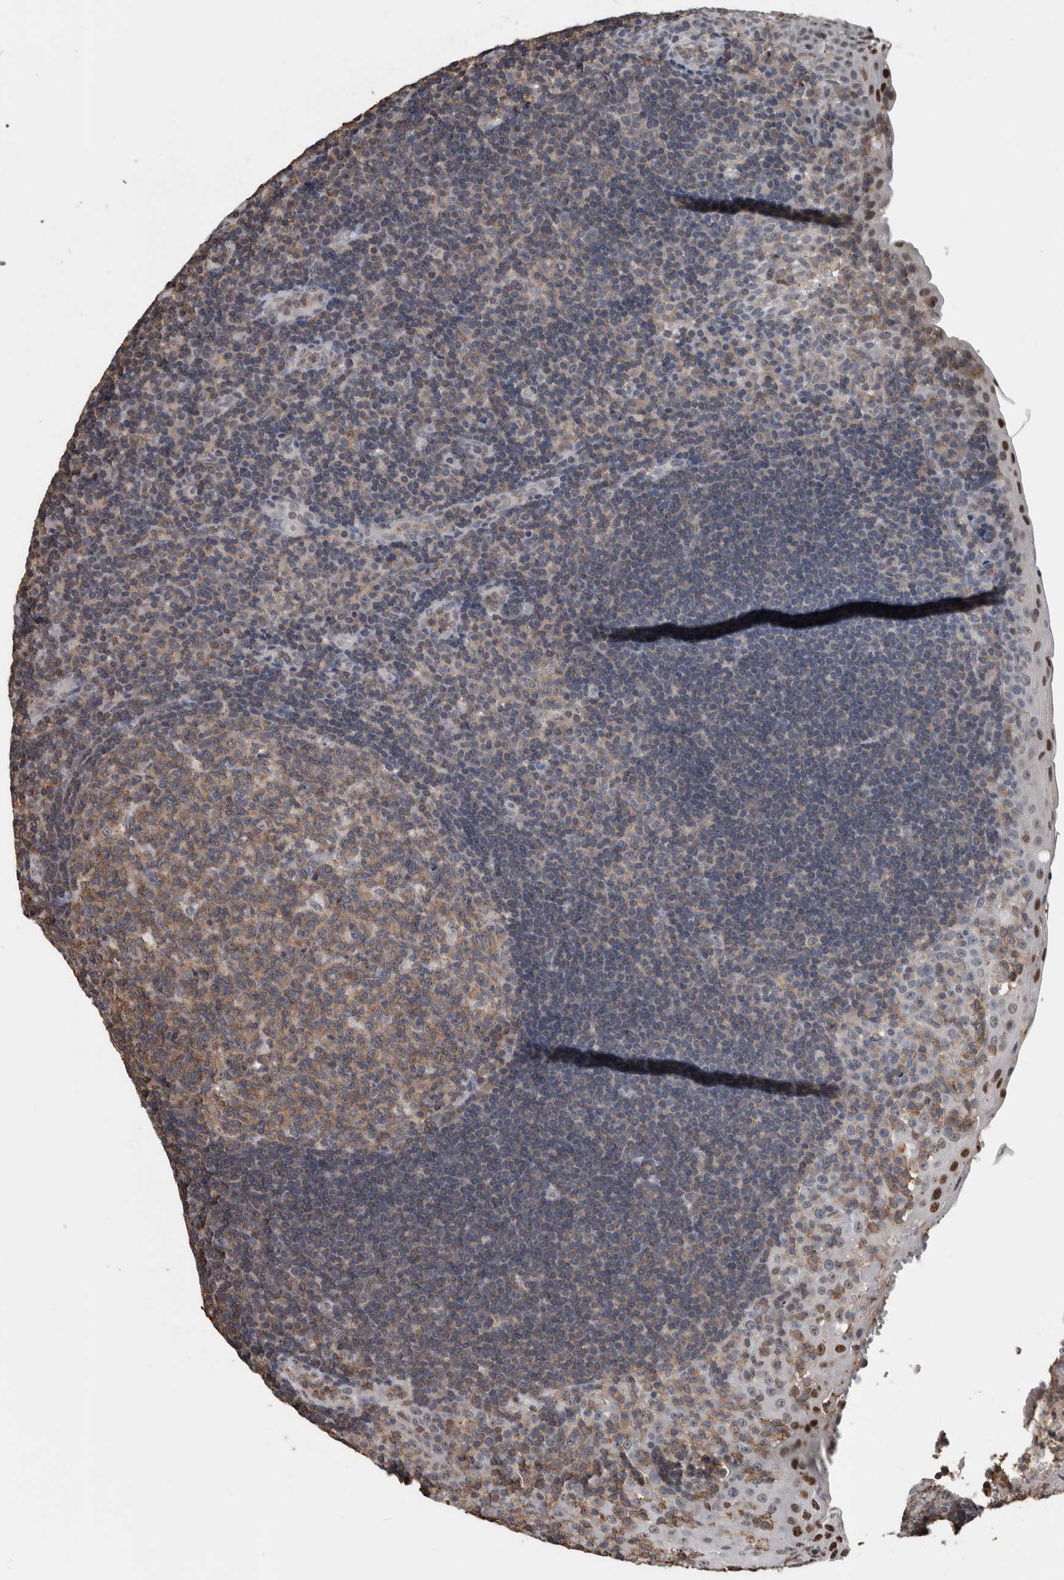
{"staining": {"intensity": "moderate", "quantity": ">75%", "location": "cytoplasmic/membranous"}, "tissue": "tonsil", "cell_type": "Germinal center cells", "image_type": "normal", "snomed": [{"axis": "morphology", "description": "Normal tissue, NOS"}, {"axis": "topography", "description": "Tonsil"}], "caption": "Tonsil stained with DAB immunohistochemistry (IHC) displays medium levels of moderate cytoplasmic/membranous positivity in about >75% of germinal center cells. (DAB (3,3'-diaminobenzidine) IHC, brown staining for protein, blue staining for nuclei).", "gene": "MAFF", "patient": {"sex": "female", "age": 40}}